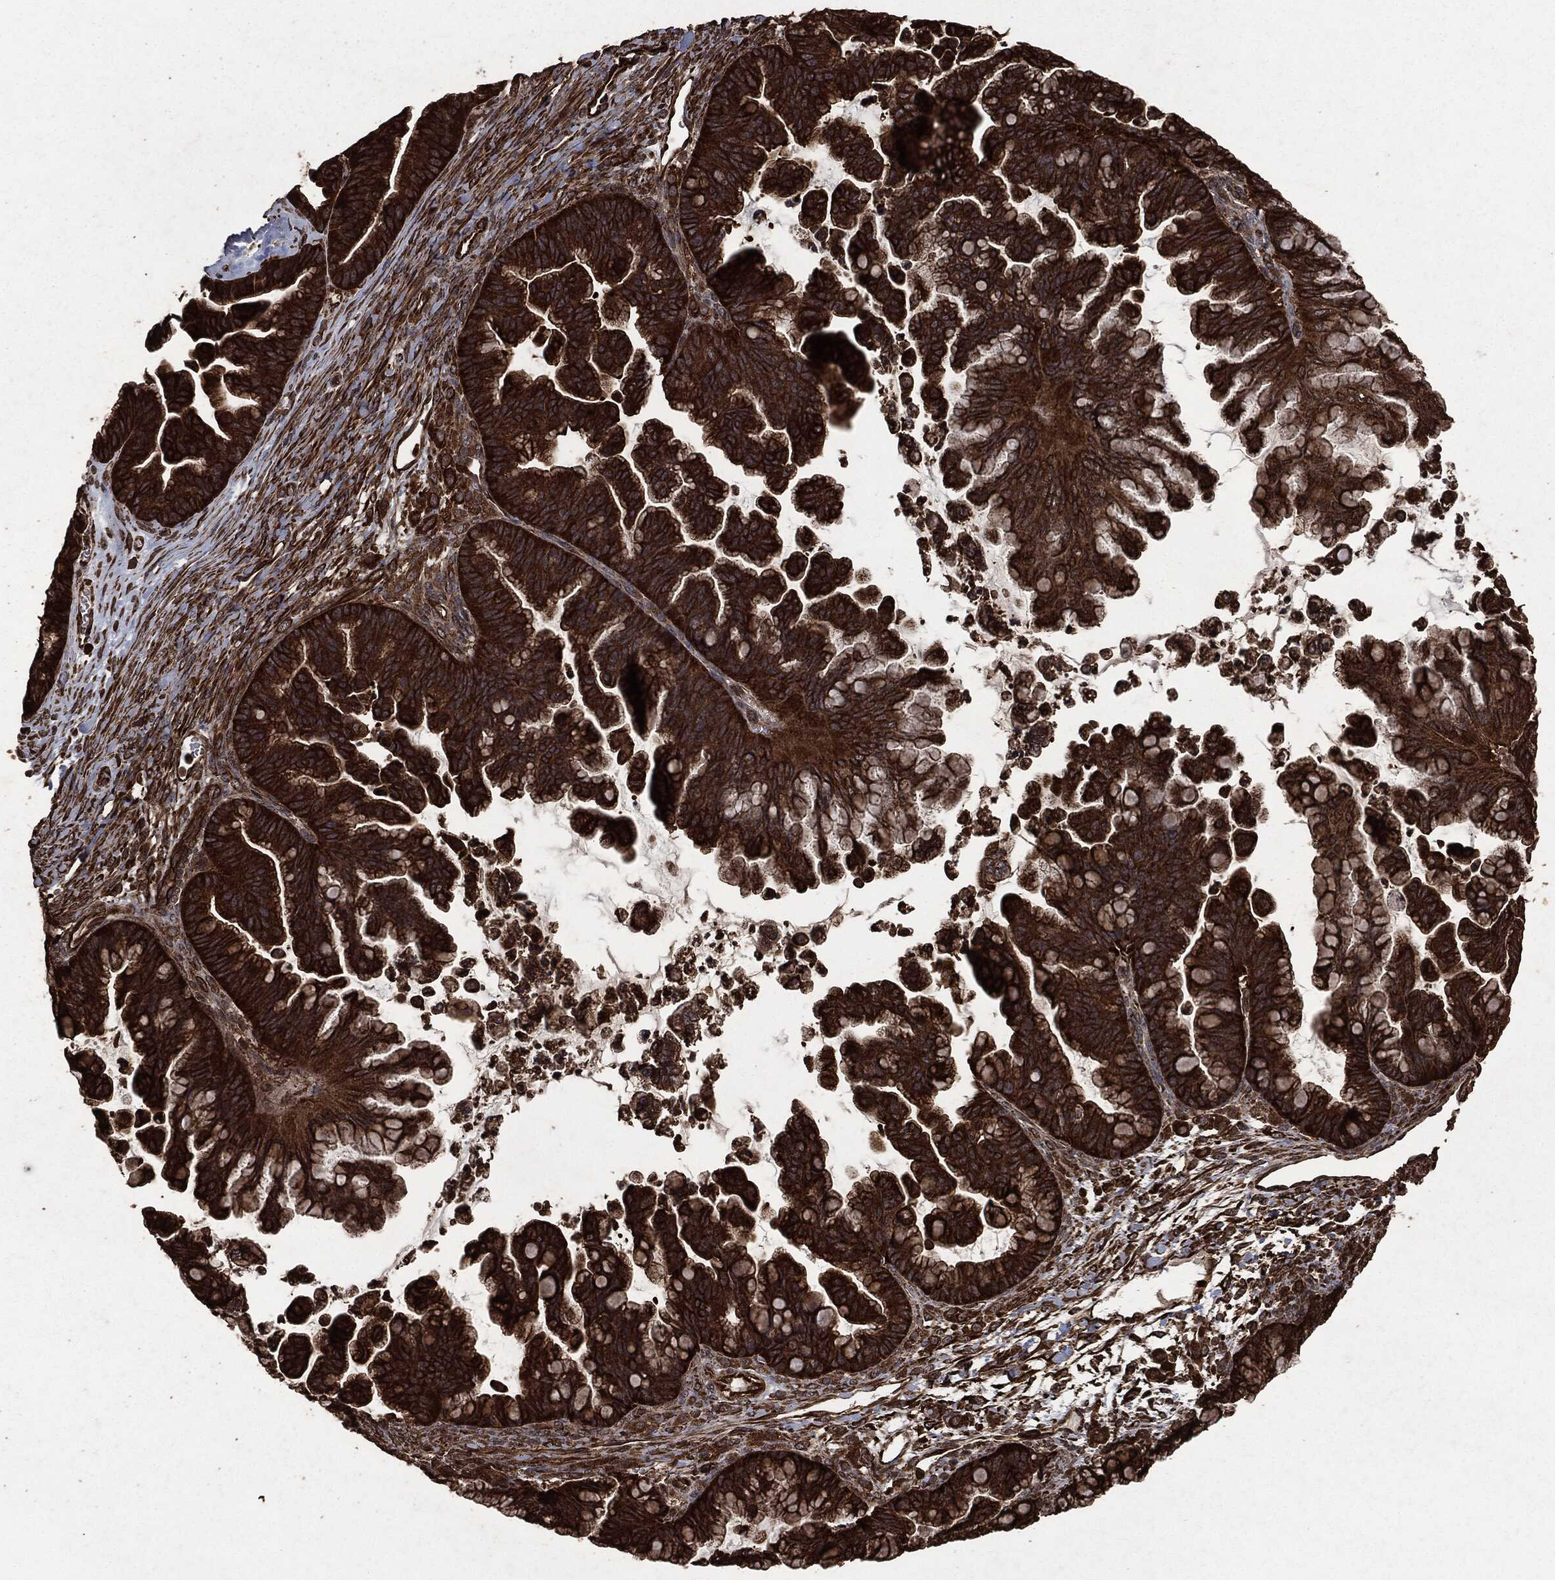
{"staining": {"intensity": "strong", "quantity": ">75%", "location": "cytoplasmic/membranous"}, "tissue": "ovarian cancer", "cell_type": "Tumor cells", "image_type": "cancer", "snomed": [{"axis": "morphology", "description": "Cystadenocarcinoma, mucinous, NOS"}, {"axis": "topography", "description": "Ovary"}], "caption": "Tumor cells demonstrate high levels of strong cytoplasmic/membranous positivity in approximately >75% of cells in human ovarian cancer.", "gene": "HRAS", "patient": {"sex": "female", "age": 67}}